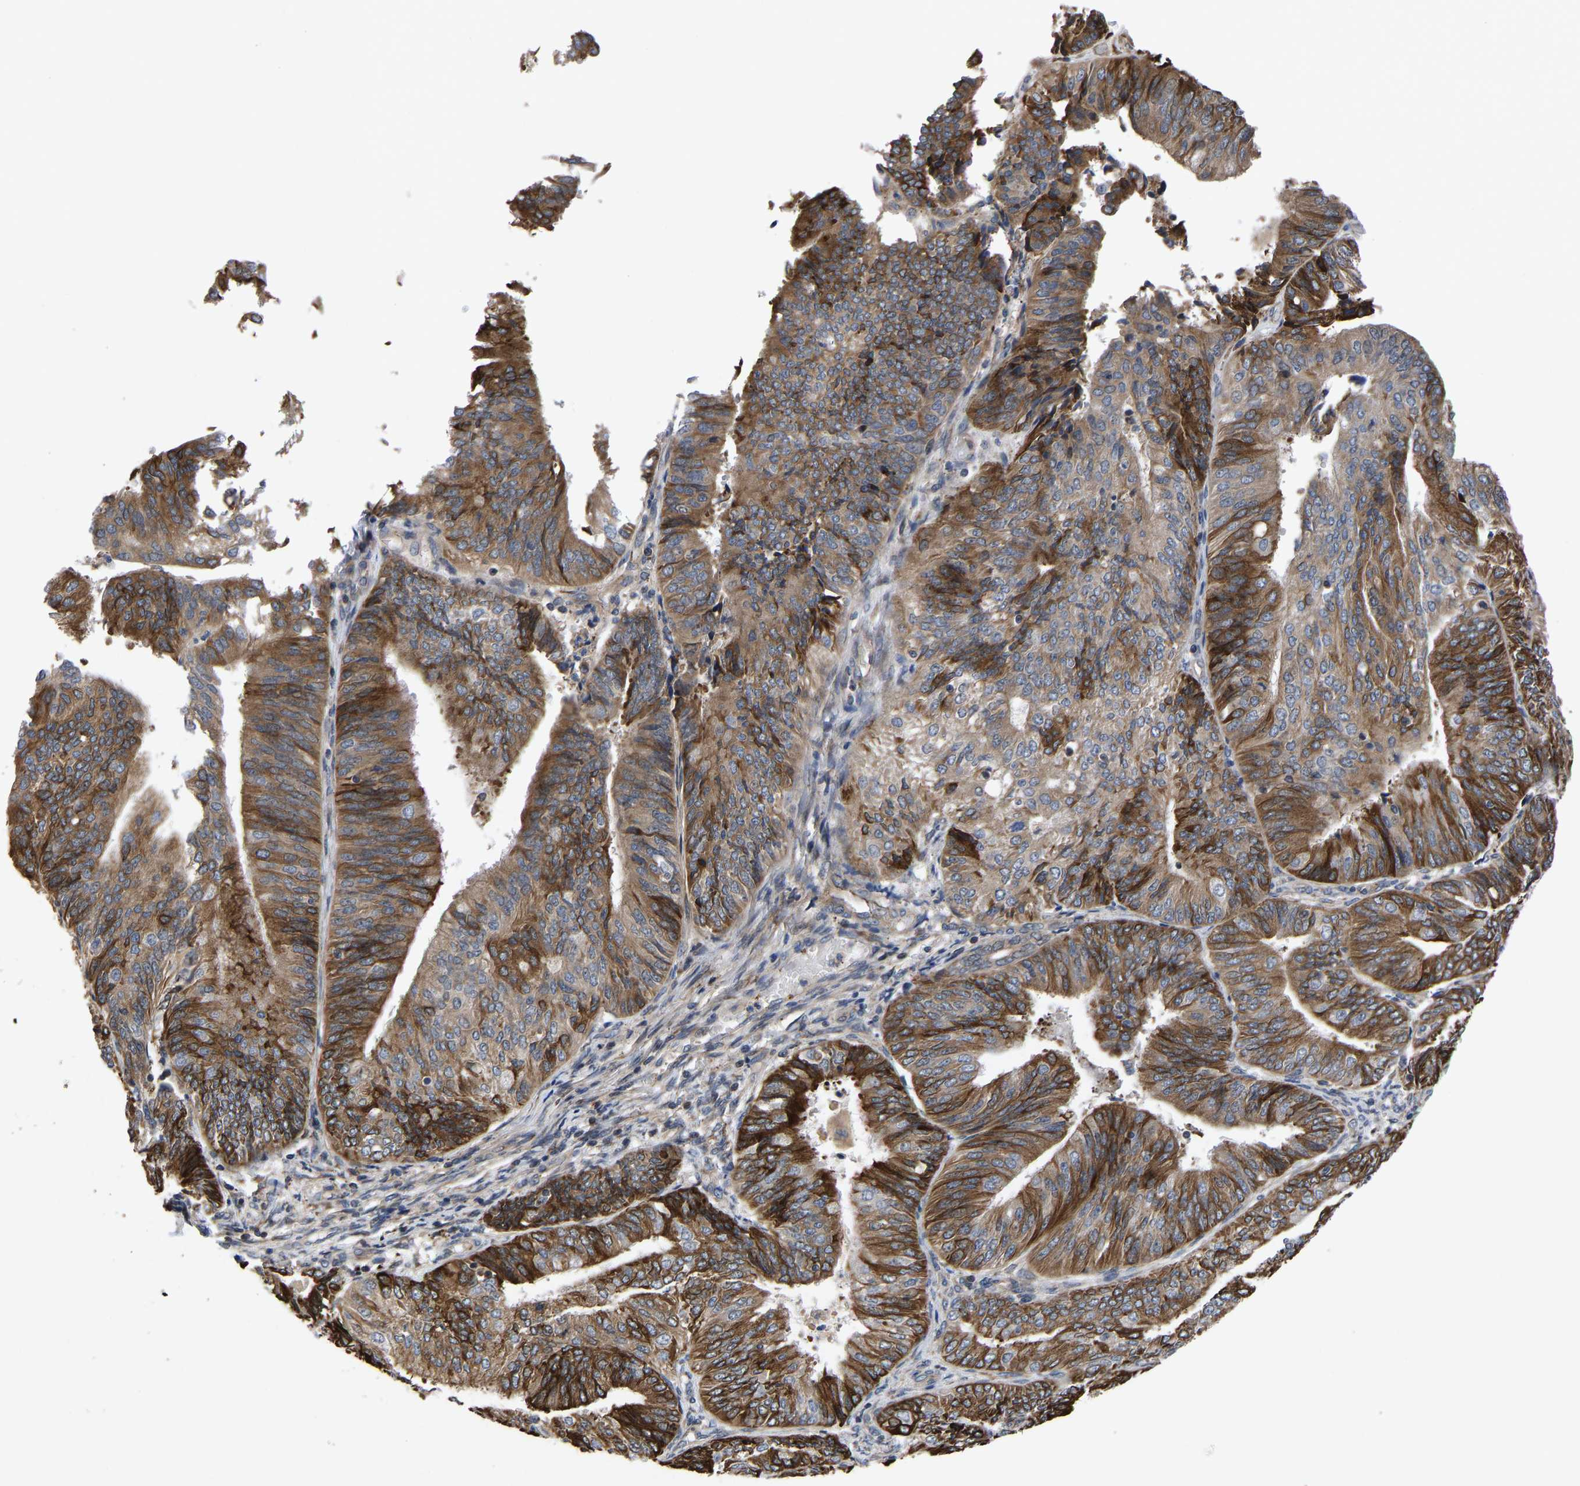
{"staining": {"intensity": "strong", "quantity": ">75%", "location": "cytoplasmic/membranous"}, "tissue": "endometrial cancer", "cell_type": "Tumor cells", "image_type": "cancer", "snomed": [{"axis": "morphology", "description": "Adenocarcinoma, NOS"}, {"axis": "topography", "description": "Endometrium"}], "caption": "A brown stain highlights strong cytoplasmic/membranous staining of a protein in human endometrial cancer tumor cells.", "gene": "FRRS1", "patient": {"sex": "female", "age": 58}}